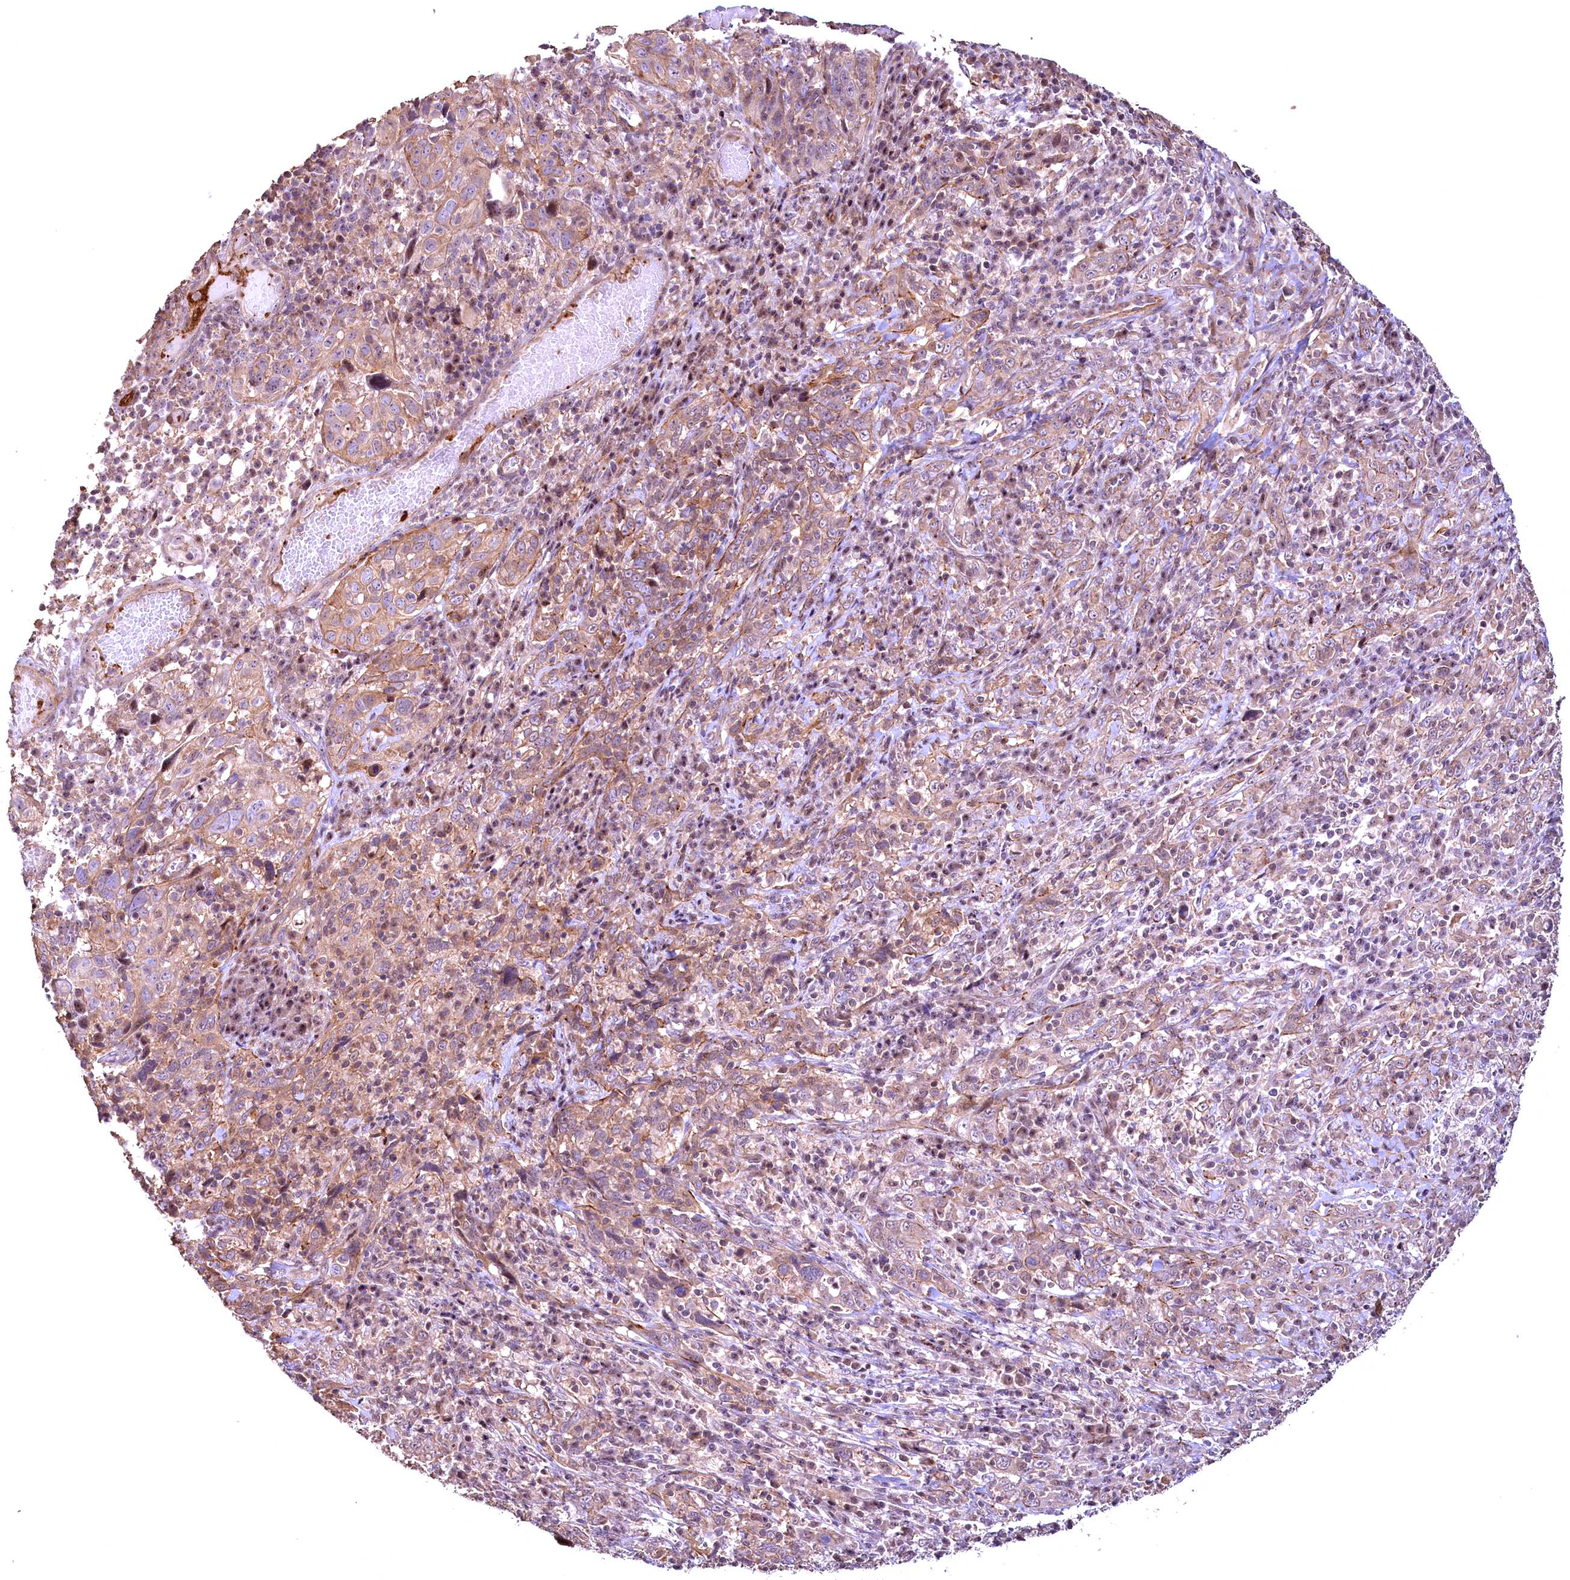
{"staining": {"intensity": "weak", "quantity": "<25%", "location": "cytoplasmic/membranous"}, "tissue": "cervical cancer", "cell_type": "Tumor cells", "image_type": "cancer", "snomed": [{"axis": "morphology", "description": "Squamous cell carcinoma, NOS"}, {"axis": "topography", "description": "Cervix"}], "caption": "The immunohistochemistry (IHC) photomicrograph has no significant staining in tumor cells of cervical cancer tissue.", "gene": "FUZ", "patient": {"sex": "female", "age": 46}}